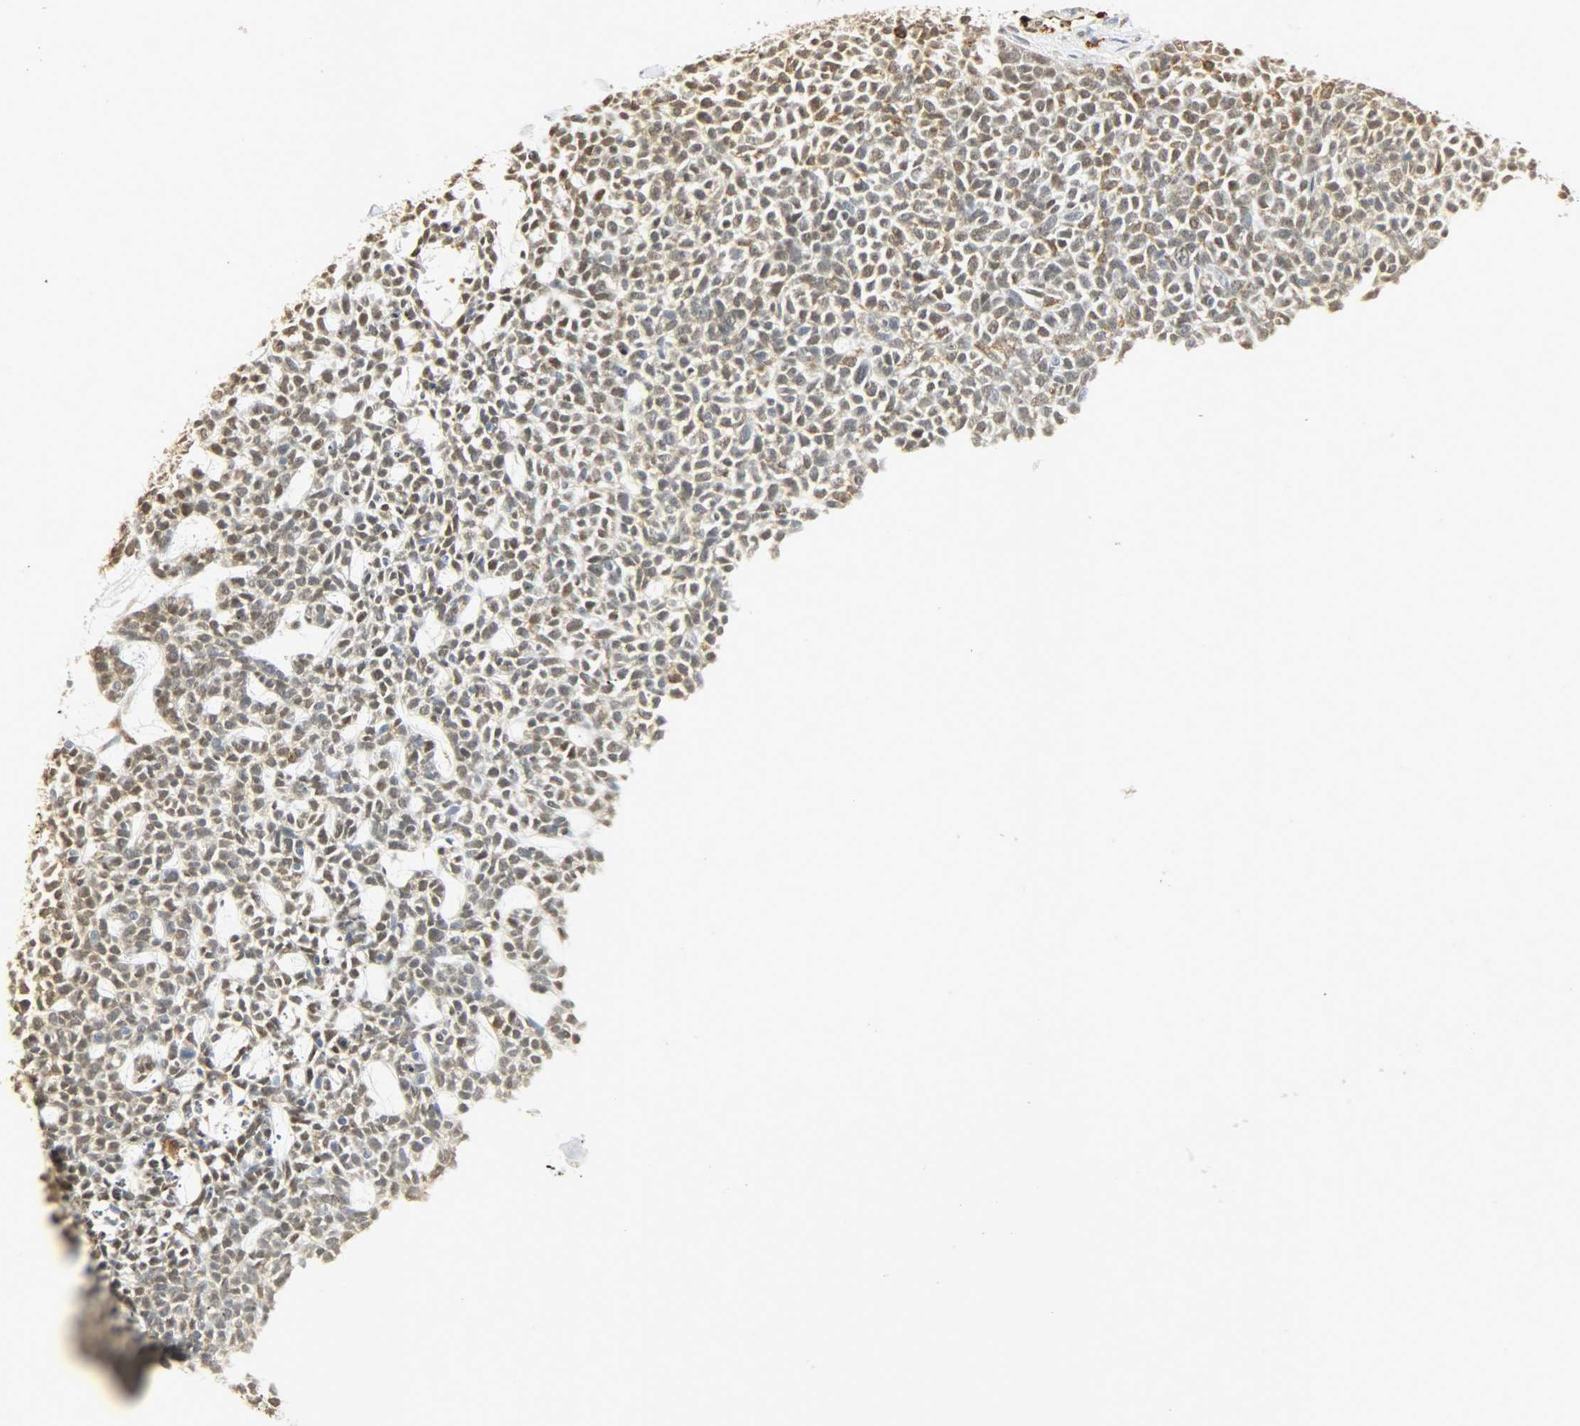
{"staining": {"intensity": "weak", "quantity": ">75%", "location": "nuclear"}, "tissue": "skin cancer", "cell_type": "Tumor cells", "image_type": "cancer", "snomed": [{"axis": "morphology", "description": "Basal cell carcinoma"}, {"axis": "topography", "description": "Skin"}], "caption": "About >75% of tumor cells in human basal cell carcinoma (skin) exhibit weak nuclear protein staining as visualized by brown immunohistochemical staining.", "gene": "NGFR", "patient": {"sex": "female", "age": 84}}